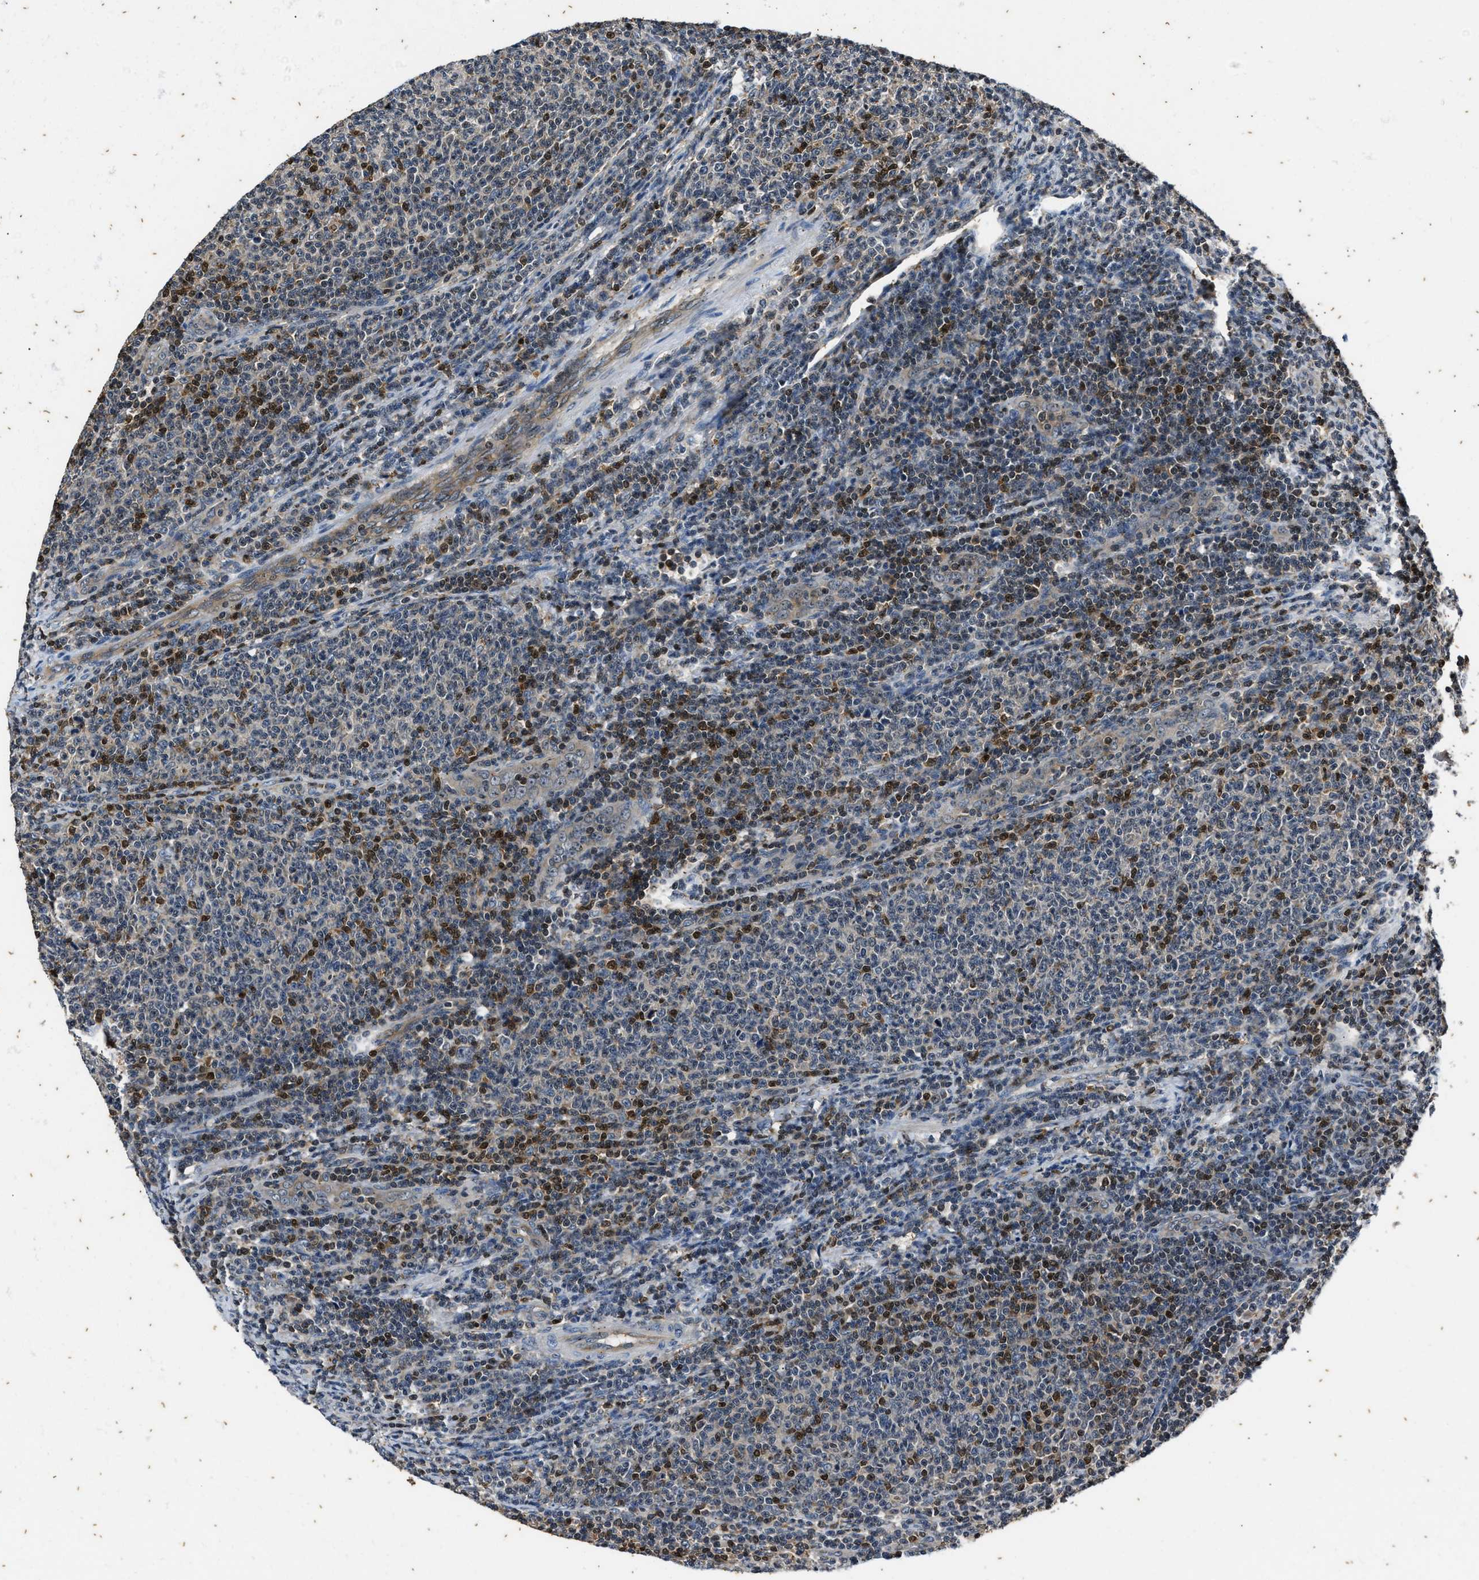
{"staining": {"intensity": "moderate", "quantity": "25%-75%", "location": "nuclear"}, "tissue": "lymphoma", "cell_type": "Tumor cells", "image_type": "cancer", "snomed": [{"axis": "morphology", "description": "Malignant lymphoma, non-Hodgkin's type, Low grade"}, {"axis": "topography", "description": "Lymph node"}], "caption": "Protein staining of low-grade malignant lymphoma, non-Hodgkin's type tissue displays moderate nuclear positivity in approximately 25%-75% of tumor cells.", "gene": "PTPN7", "patient": {"sex": "male", "age": 66}}